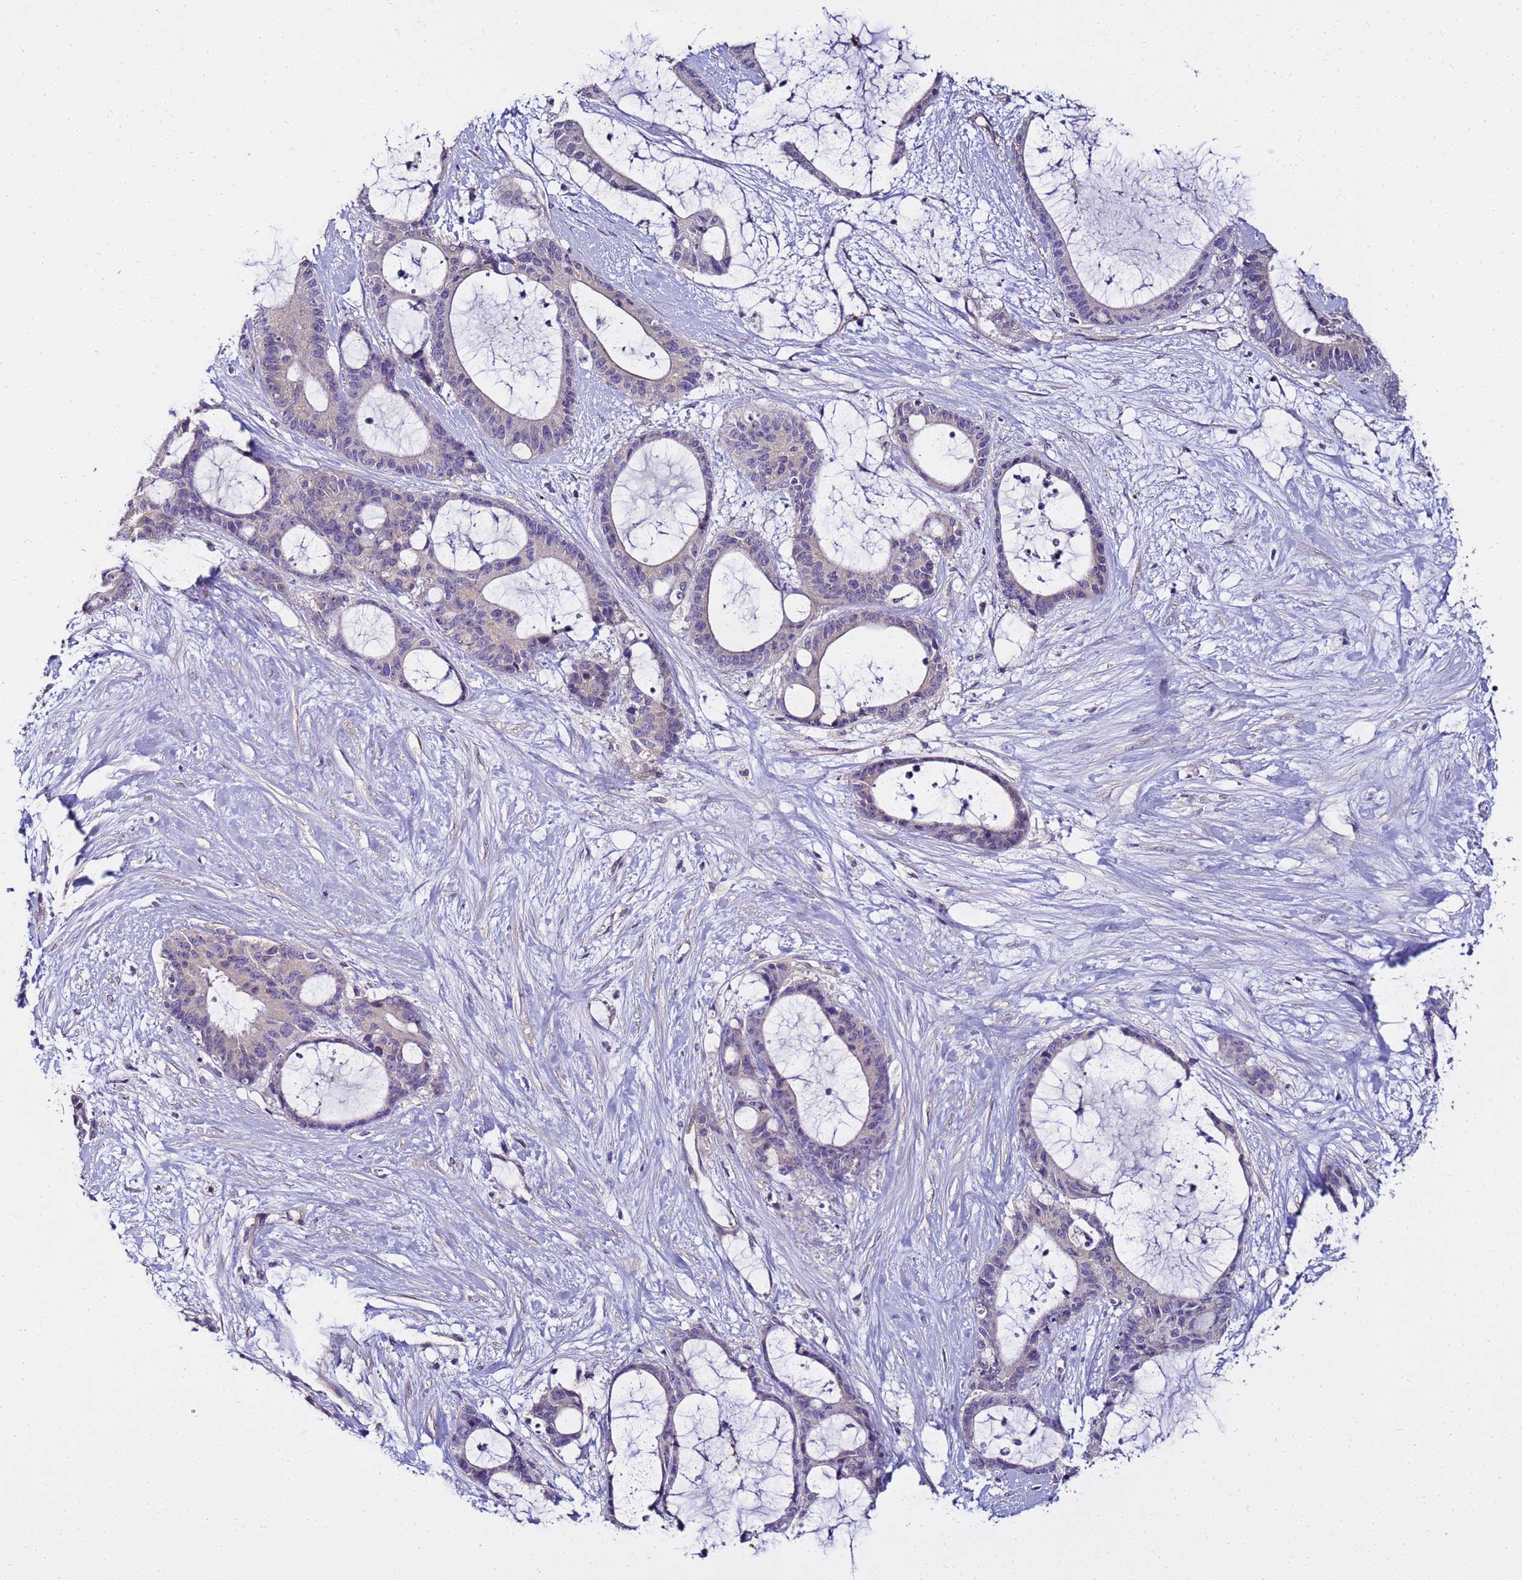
{"staining": {"intensity": "negative", "quantity": "none", "location": "none"}, "tissue": "liver cancer", "cell_type": "Tumor cells", "image_type": "cancer", "snomed": [{"axis": "morphology", "description": "Normal tissue, NOS"}, {"axis": "morphology", "description": "Cholangiocarcinoma"}, {"axis": "topography", "description": "Liver"}, {"axis": "topography", "description": "Peripheral nerve tissue"}], "caption": "An IHC micrograph of liver cholangiocarcinoma is shown. There is no staining in tumor cells of liver cholangiocarcinoma.", "gene": "FAM166B", "patient": {"sex": "female", "age": 73}}